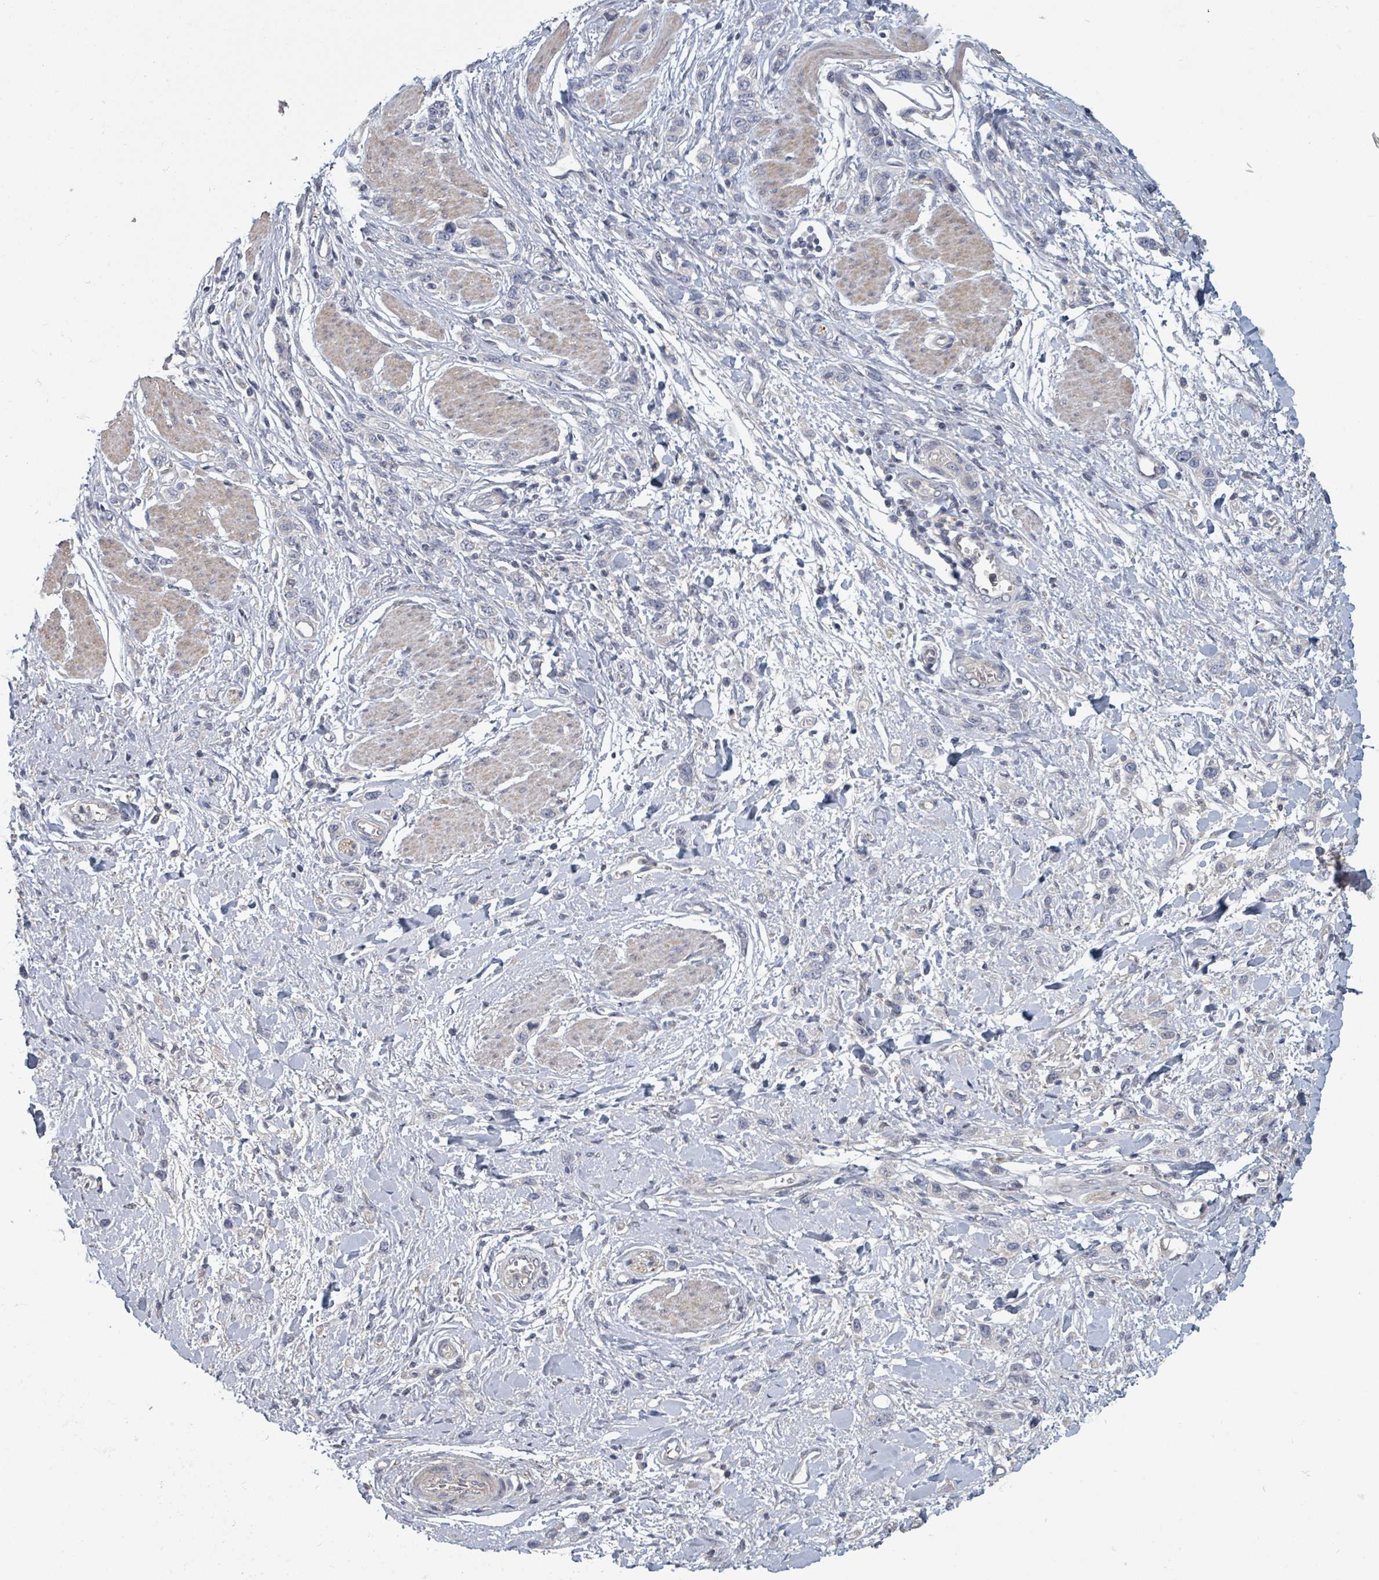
{"staining": {"intensity": "negative", "quantity": "none", "location": "none"}, "tissue": "stomach cancer", "cell_type": "Tumor cells", "image_type": "cancer", "snomed": [{"axis": "morphology", "description": "Adenocarcinoma, NOS"}, {"axis": "topography", "description": "Stomach"}], "caption": "Protein analysis of stomach cancer displays no significant positivity in tumor cells.", "gene": "GABBR1", "patient": {"sex": "female", "age": 65}}